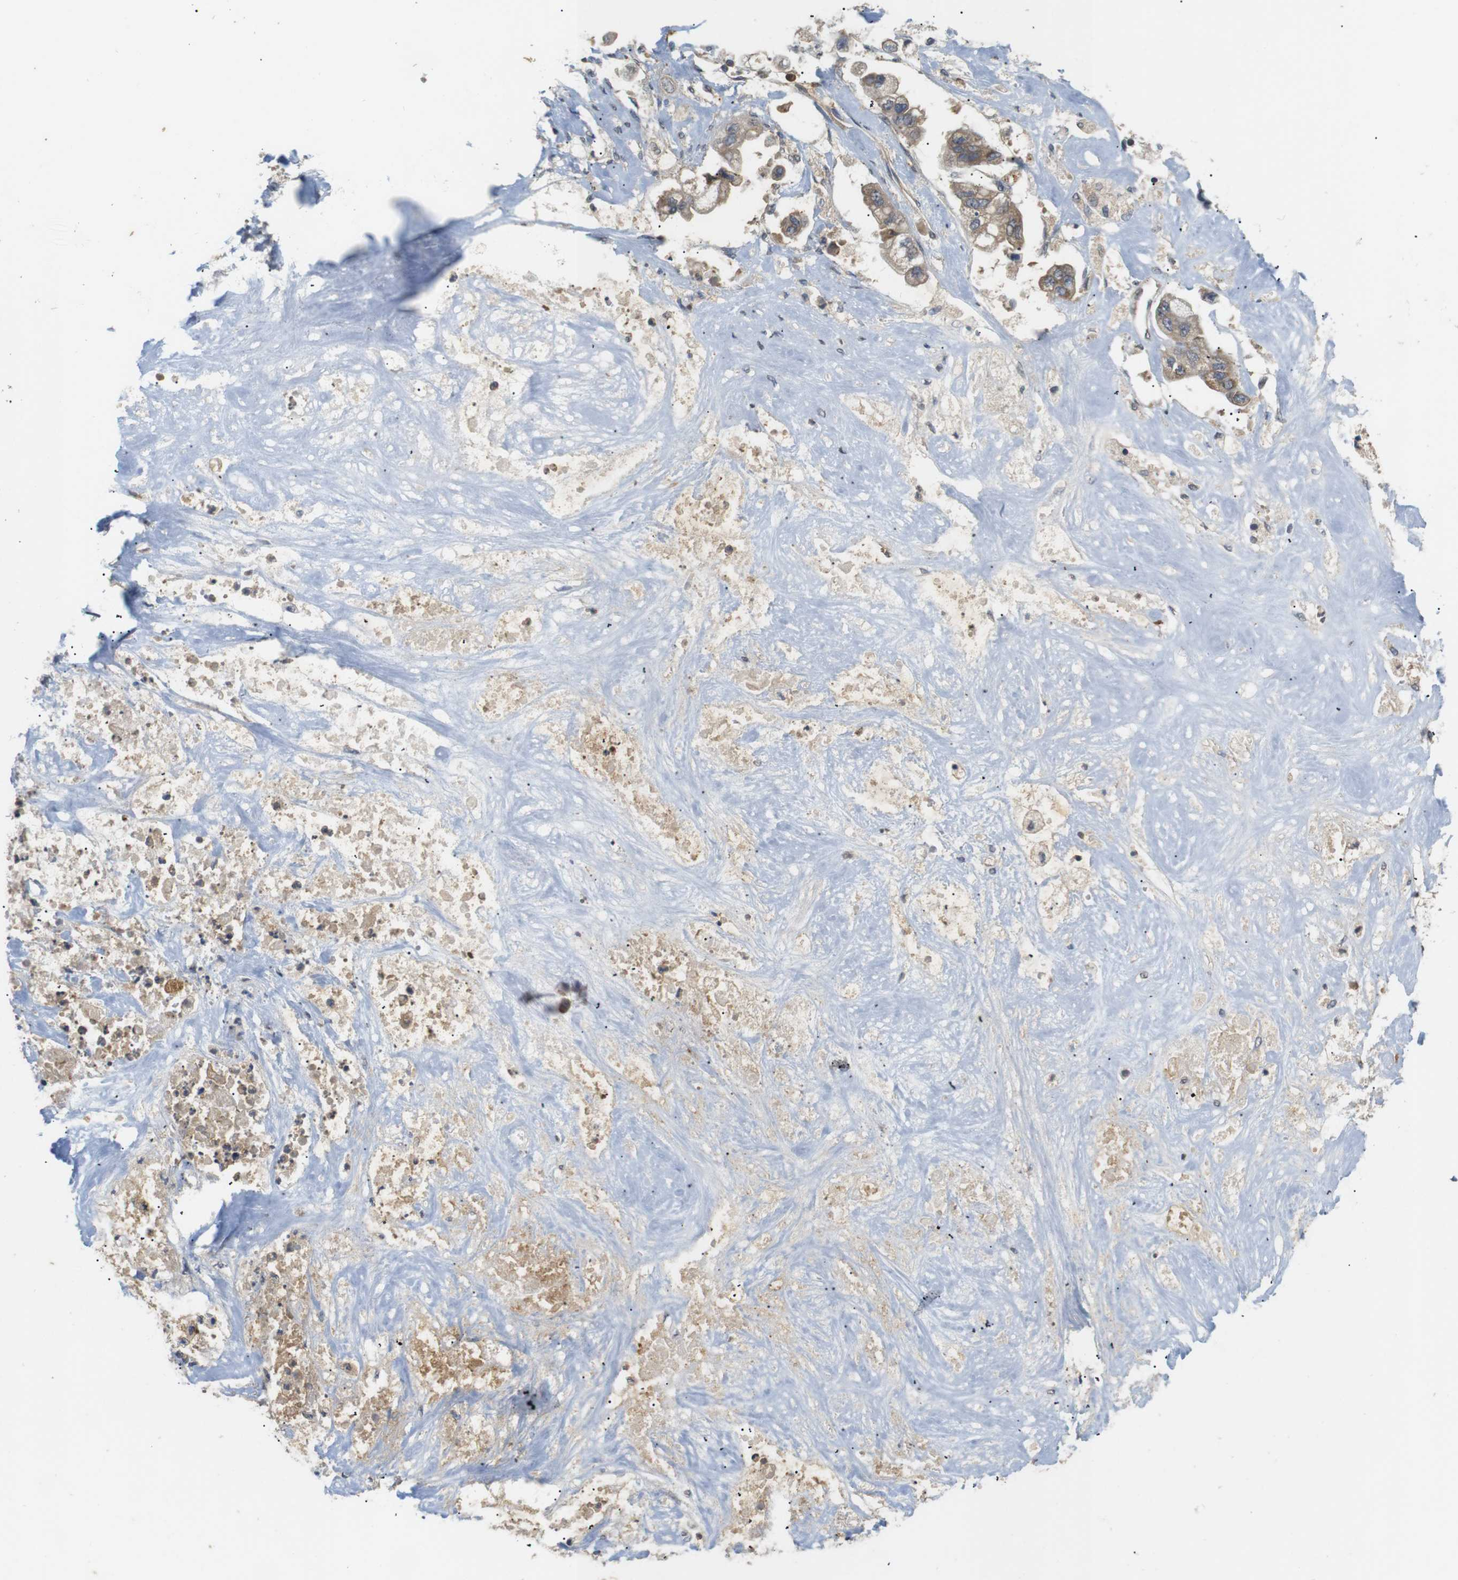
{"staining": {"intensity": "moderate", "quantity": ">75%", "location": "cytoplasmic/membranous"}, "tissue": "stomach cancer", "cell_type": "Tumor cells", "image_type": "cancer", "snomed": [{"axis": "morphology", "description": "Adenocarcinoma, NOS"}, {"axis": "topography", "description": "Stomach"}], "caption": "An image showing moderate cytoplasmic/membranous positivity in about >75% of tumor cells in stomach adenocarcinoma, as visualized by brown immunohistochemical staining.", "gene": "KSR1", "patient": {"sex": "male", "age": 62}}